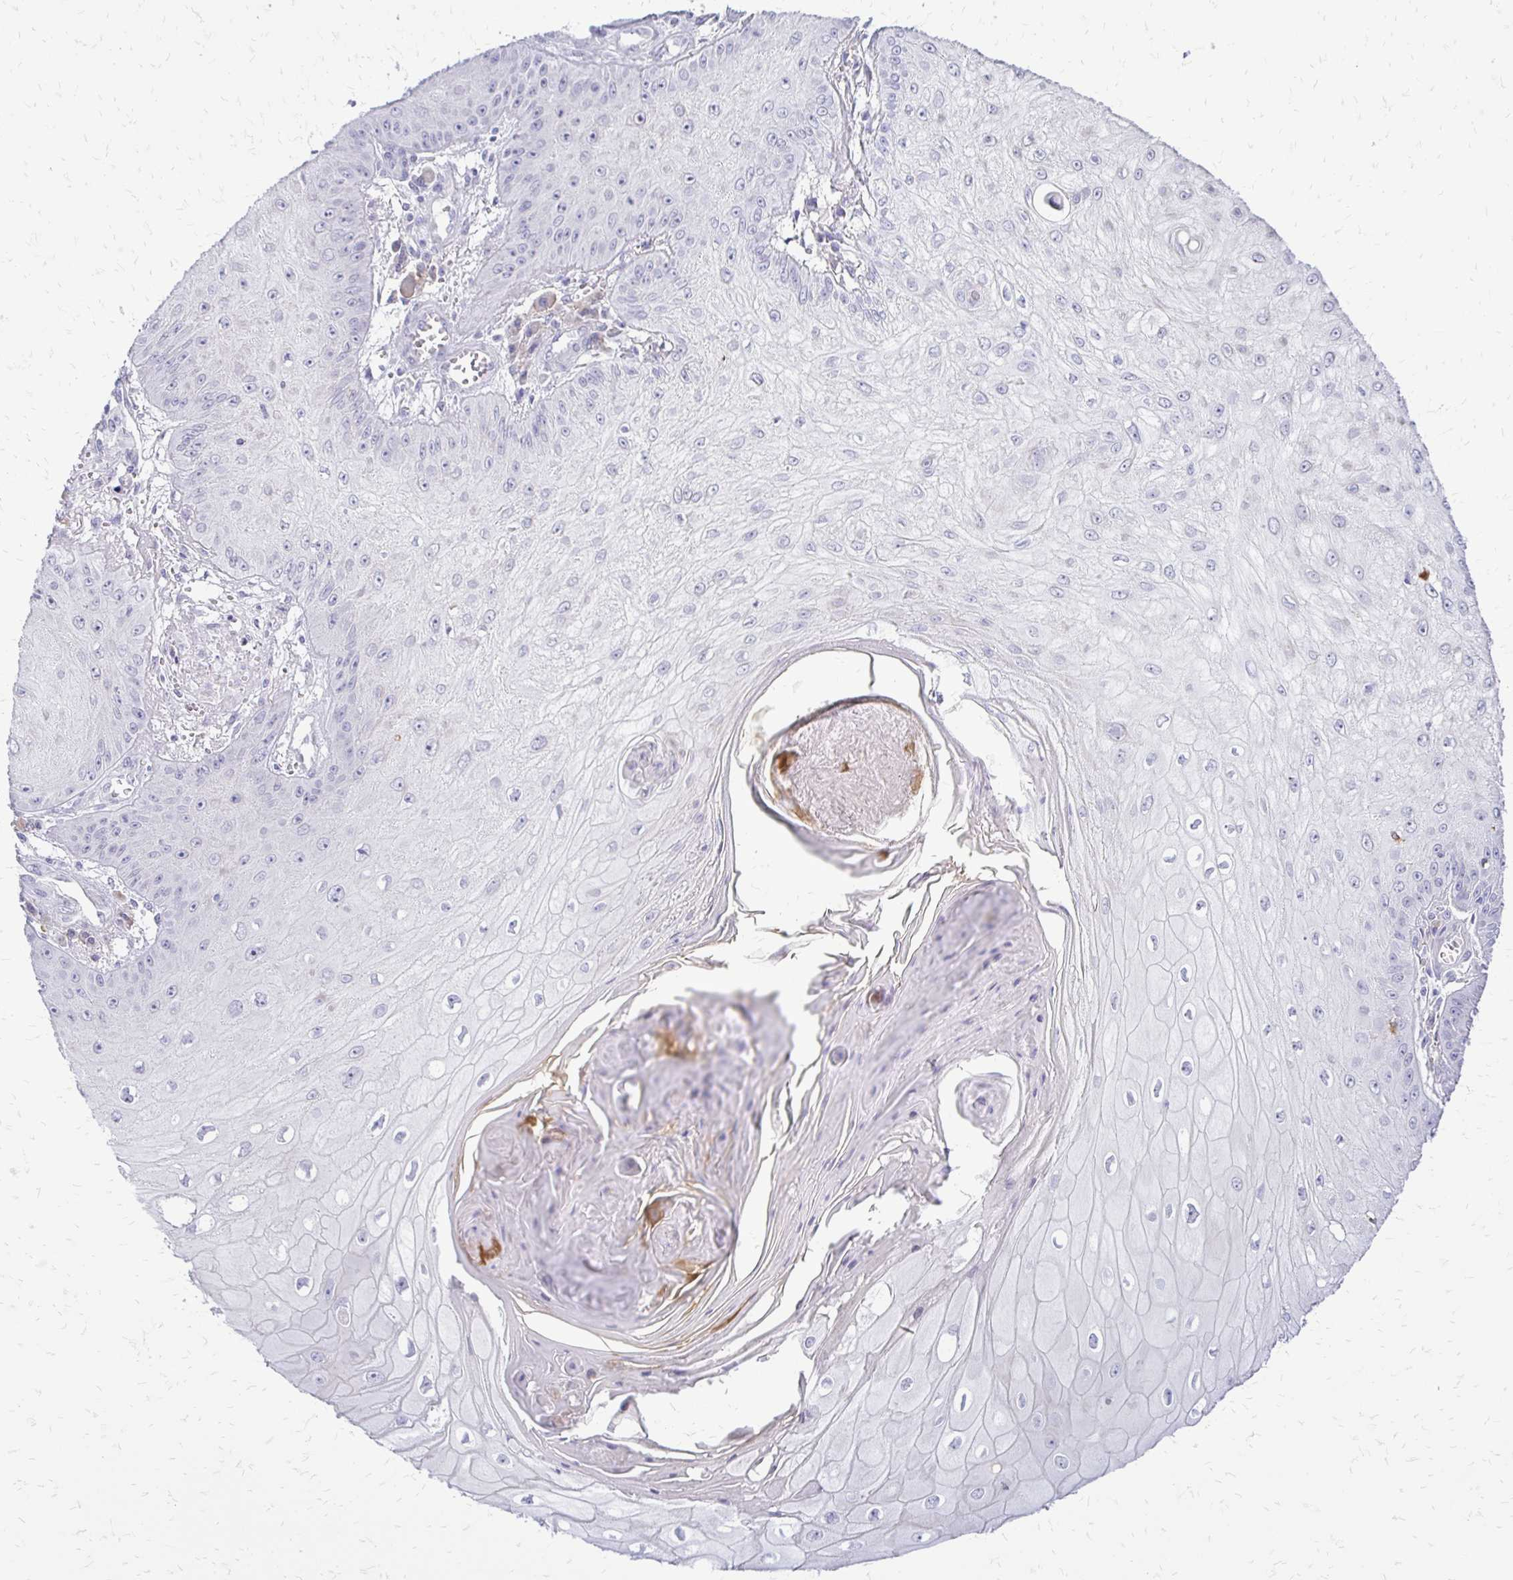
{"staining": {"intensity": "negative", "quantity": "none", "location": "none"}, "tissue": "skin cancer", "cell_type": "Tumor cells", "image_type": "cancer", "snomed": [{"axis": "morphology", "description": "Squamous cell carcinoma, NOS"}, {"axis": "topography", "description": "Skin"}], "caption": "Skin cancer (squamous cell carcinoma) was stained to show a protein in brown. There is no significant staining in tumor cells.", "gene": "EPYC", "patient": {"sex": "male", "age": 70}}